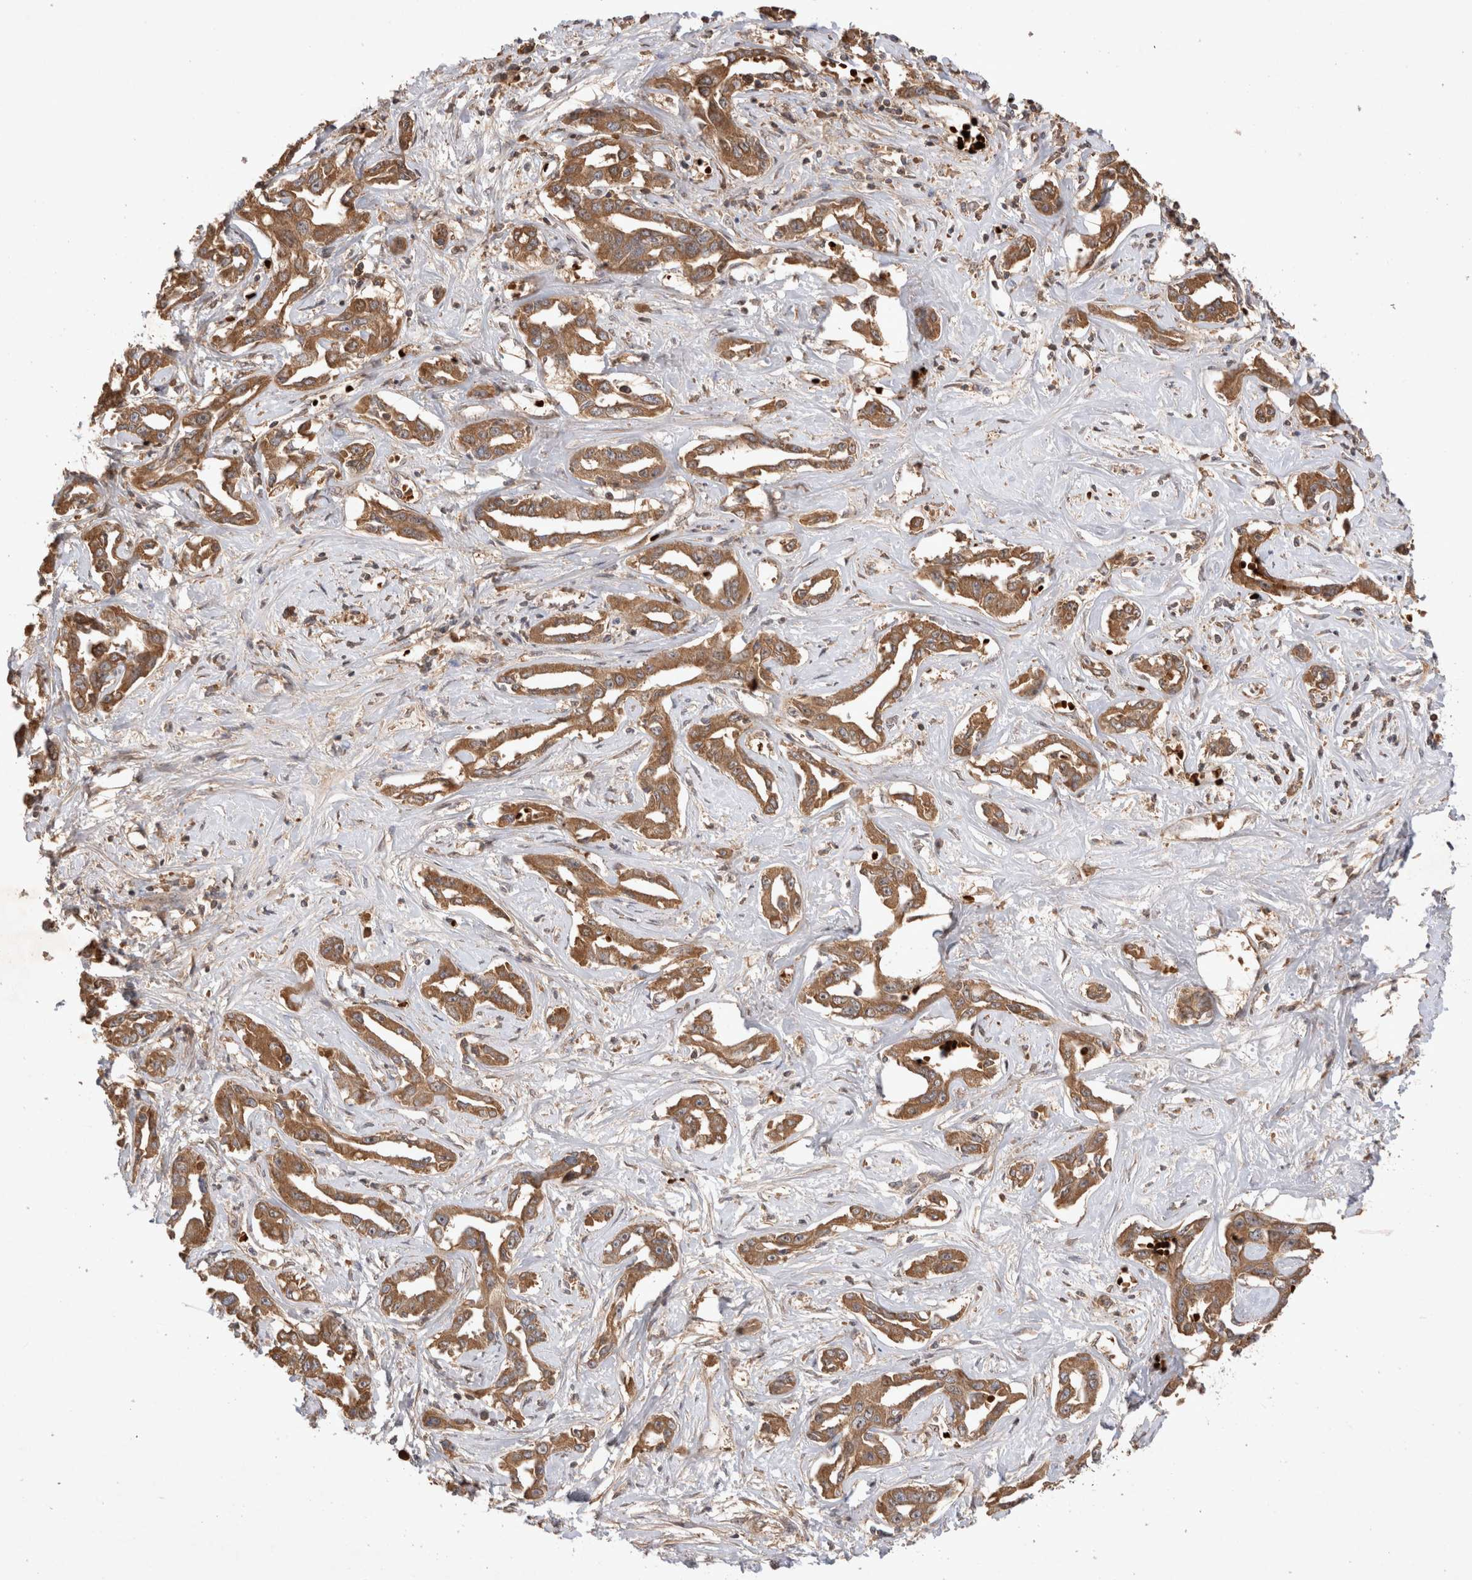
{"staining": {"intensity": "moderate", "quantity": ">75%", "location": "cytoplasmic/membranous"}, "tissue": "liver cancer", "cell_type": "Tumor cells", "image_type": "cancer", "snomed": [{"axis": "morphology", "description": "Cholangiocarcinoma"}, {"axis": "topography", "description": "Liver"}], "caption": "A histopathology image showing moderate cytoplasmic/membranous staining in approximately >75% of tumor cells in liver cancer, as visualized by brown immunohistochemical staining.", "gene": "FAM221A", "patient": {"sex": "male", "age": 59}}